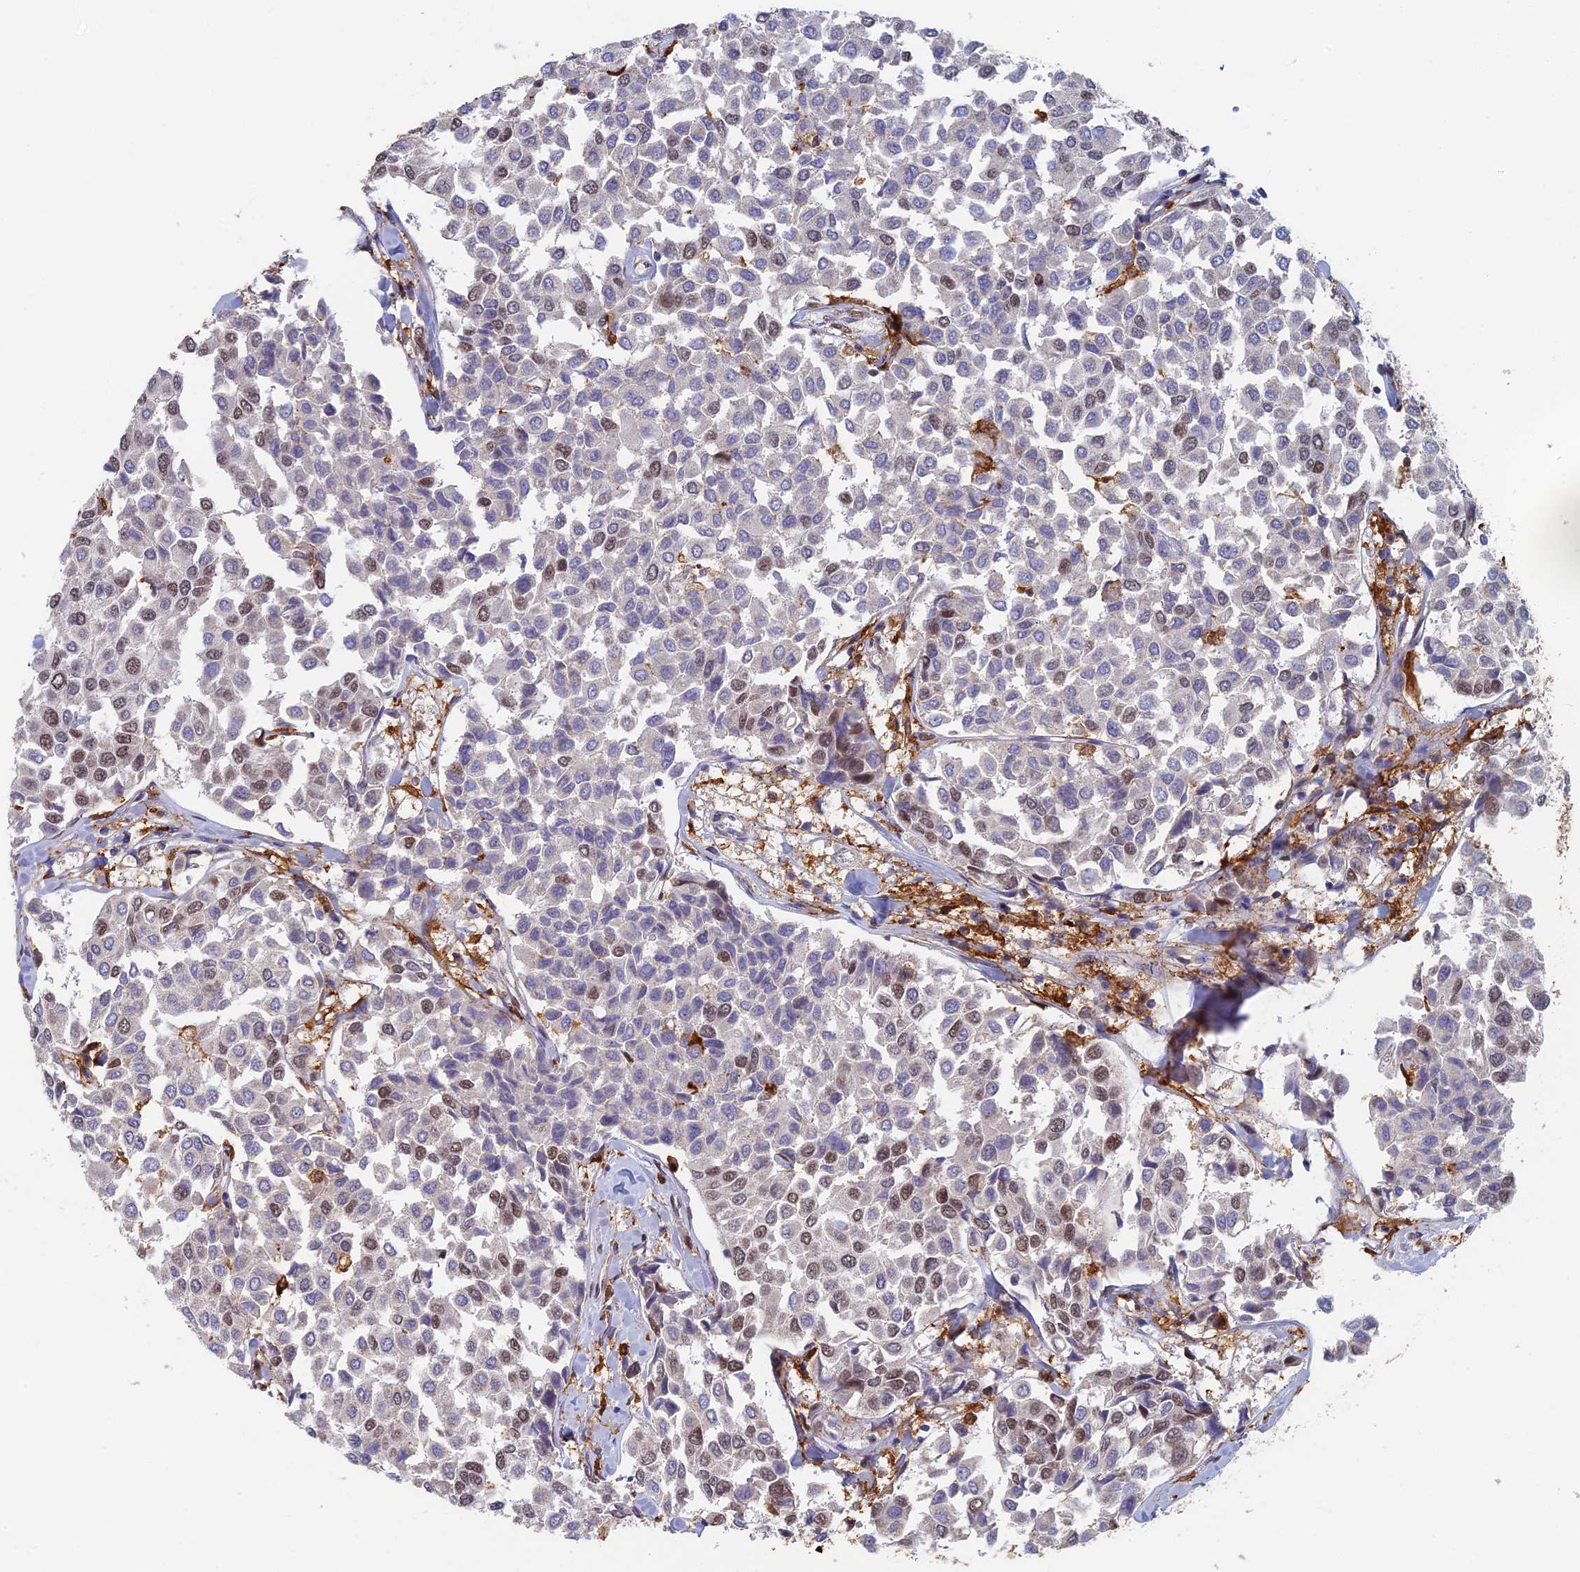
{"staining": {"intensity": "moderate", "quantity": "<25%", "location": "nuclear"}, "tissue": "breast cancer", "cell_type": "Tumor cells", "image_type": "cancer", "snomed": [{"axis": "morphology", "description": "Duct carcinoma"}, {"axis": "topography", "description": "Breast"}], "caption": "Immunohistochemistry micrograph of neoplastic tissue: human intraductal carcinoma (breast) stained using immunohistochemistry demonstrates low levels of moderate protein expression localized specifically in the nuclear of tumor cells, appearing as a nuclear brown color.", "gene": "GPATCH1", "patient": {"sex": "female", "age": 55}}